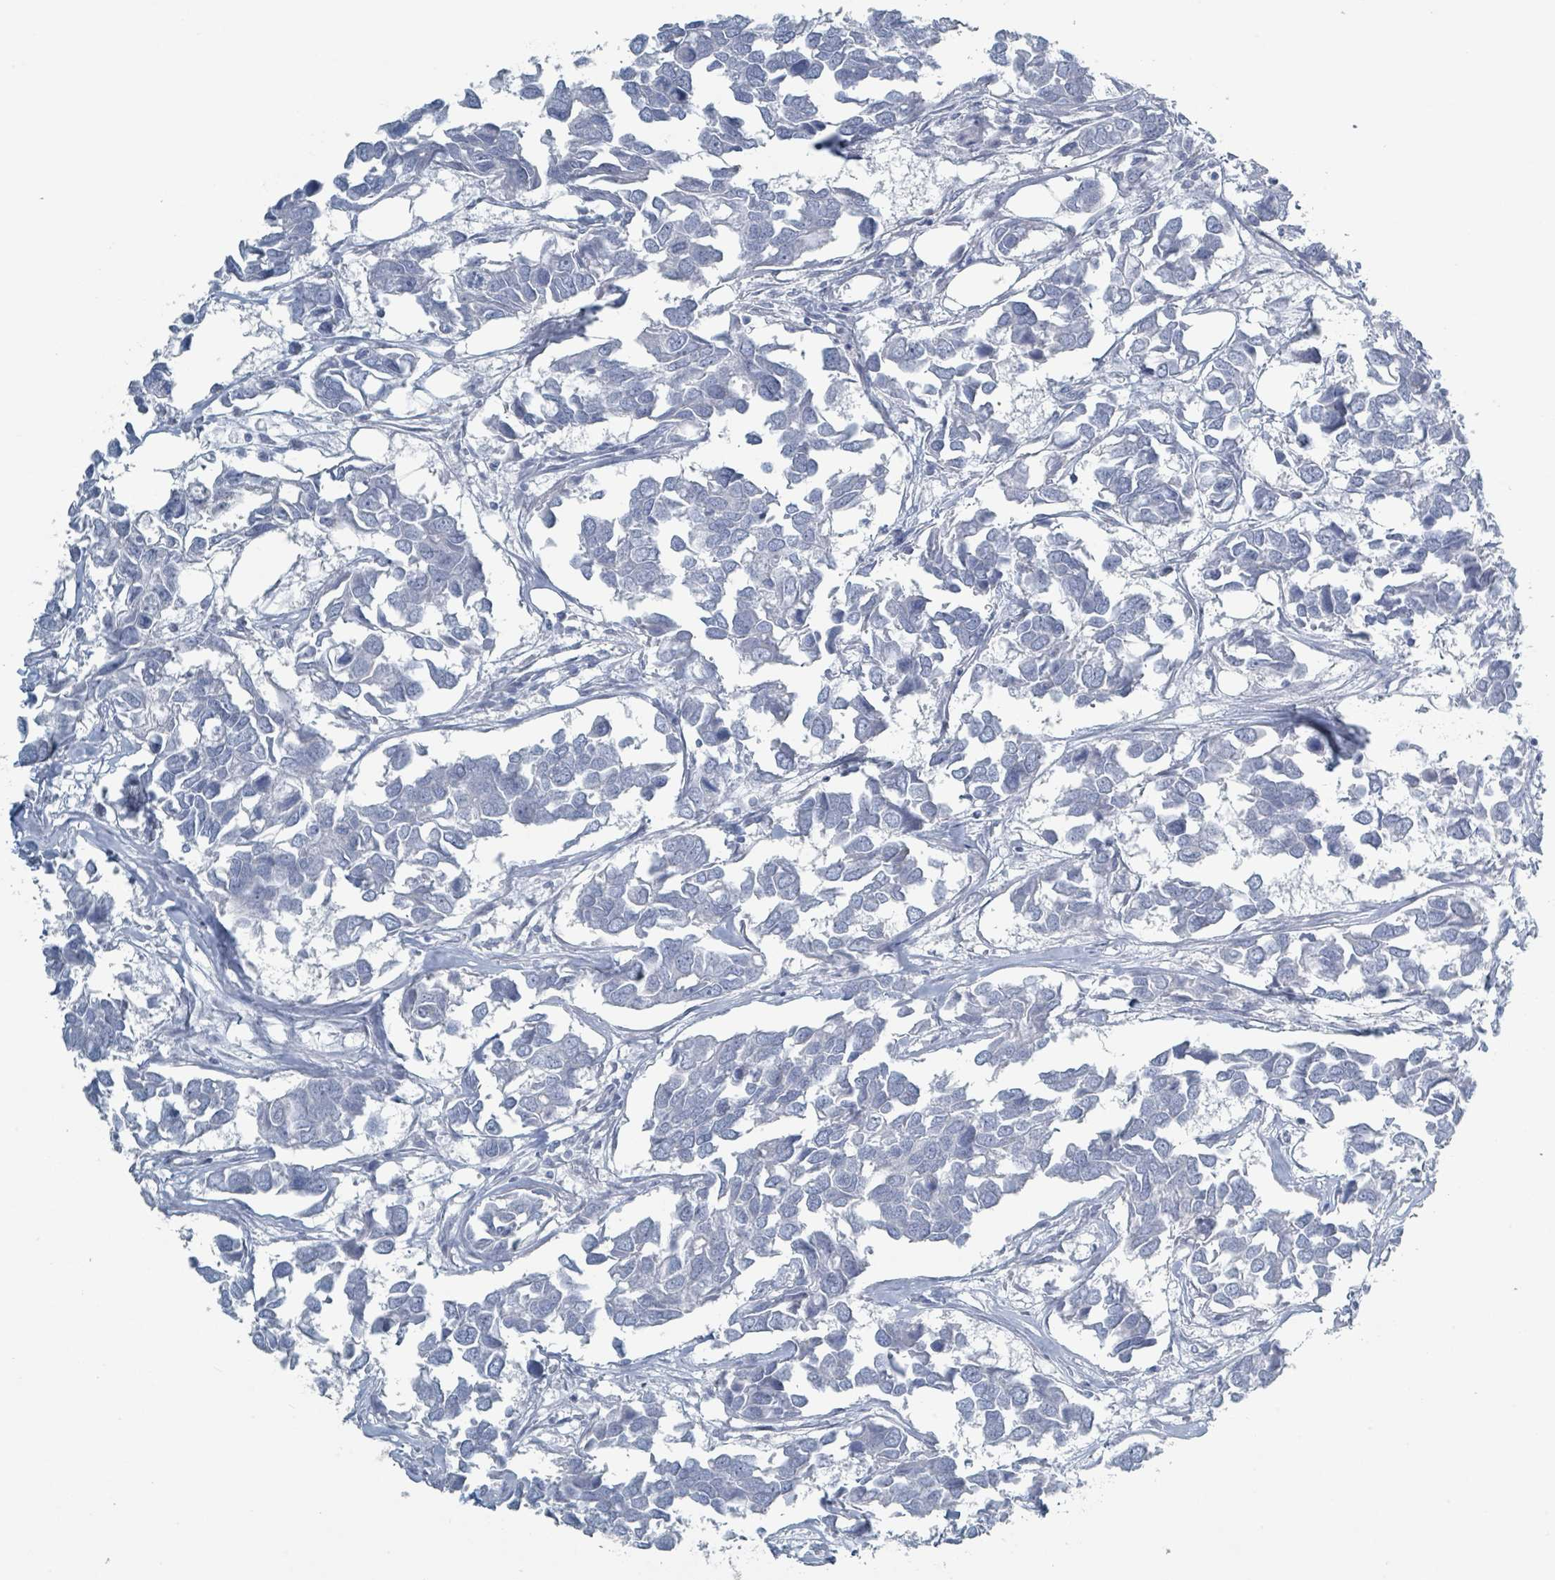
{"staining": {"intensity": "negative", "quantity": "none", "location": "none"}, "tissue": "breast cancer", "cell_type": "Tumor cells", "image_type": "cancer", "snomed": [{"axis": "morphology", "description": "Duct carcinoma"}, {"axis": "topography", "description": "Breast"}], "caption": "A micrograph of breast cancer (intraductal carcinoma) stained for a protein demonstrates no brown staining in tumor cells.", "gene": "GPR15LG", "patient": {"sex": "female", "age": 83}}